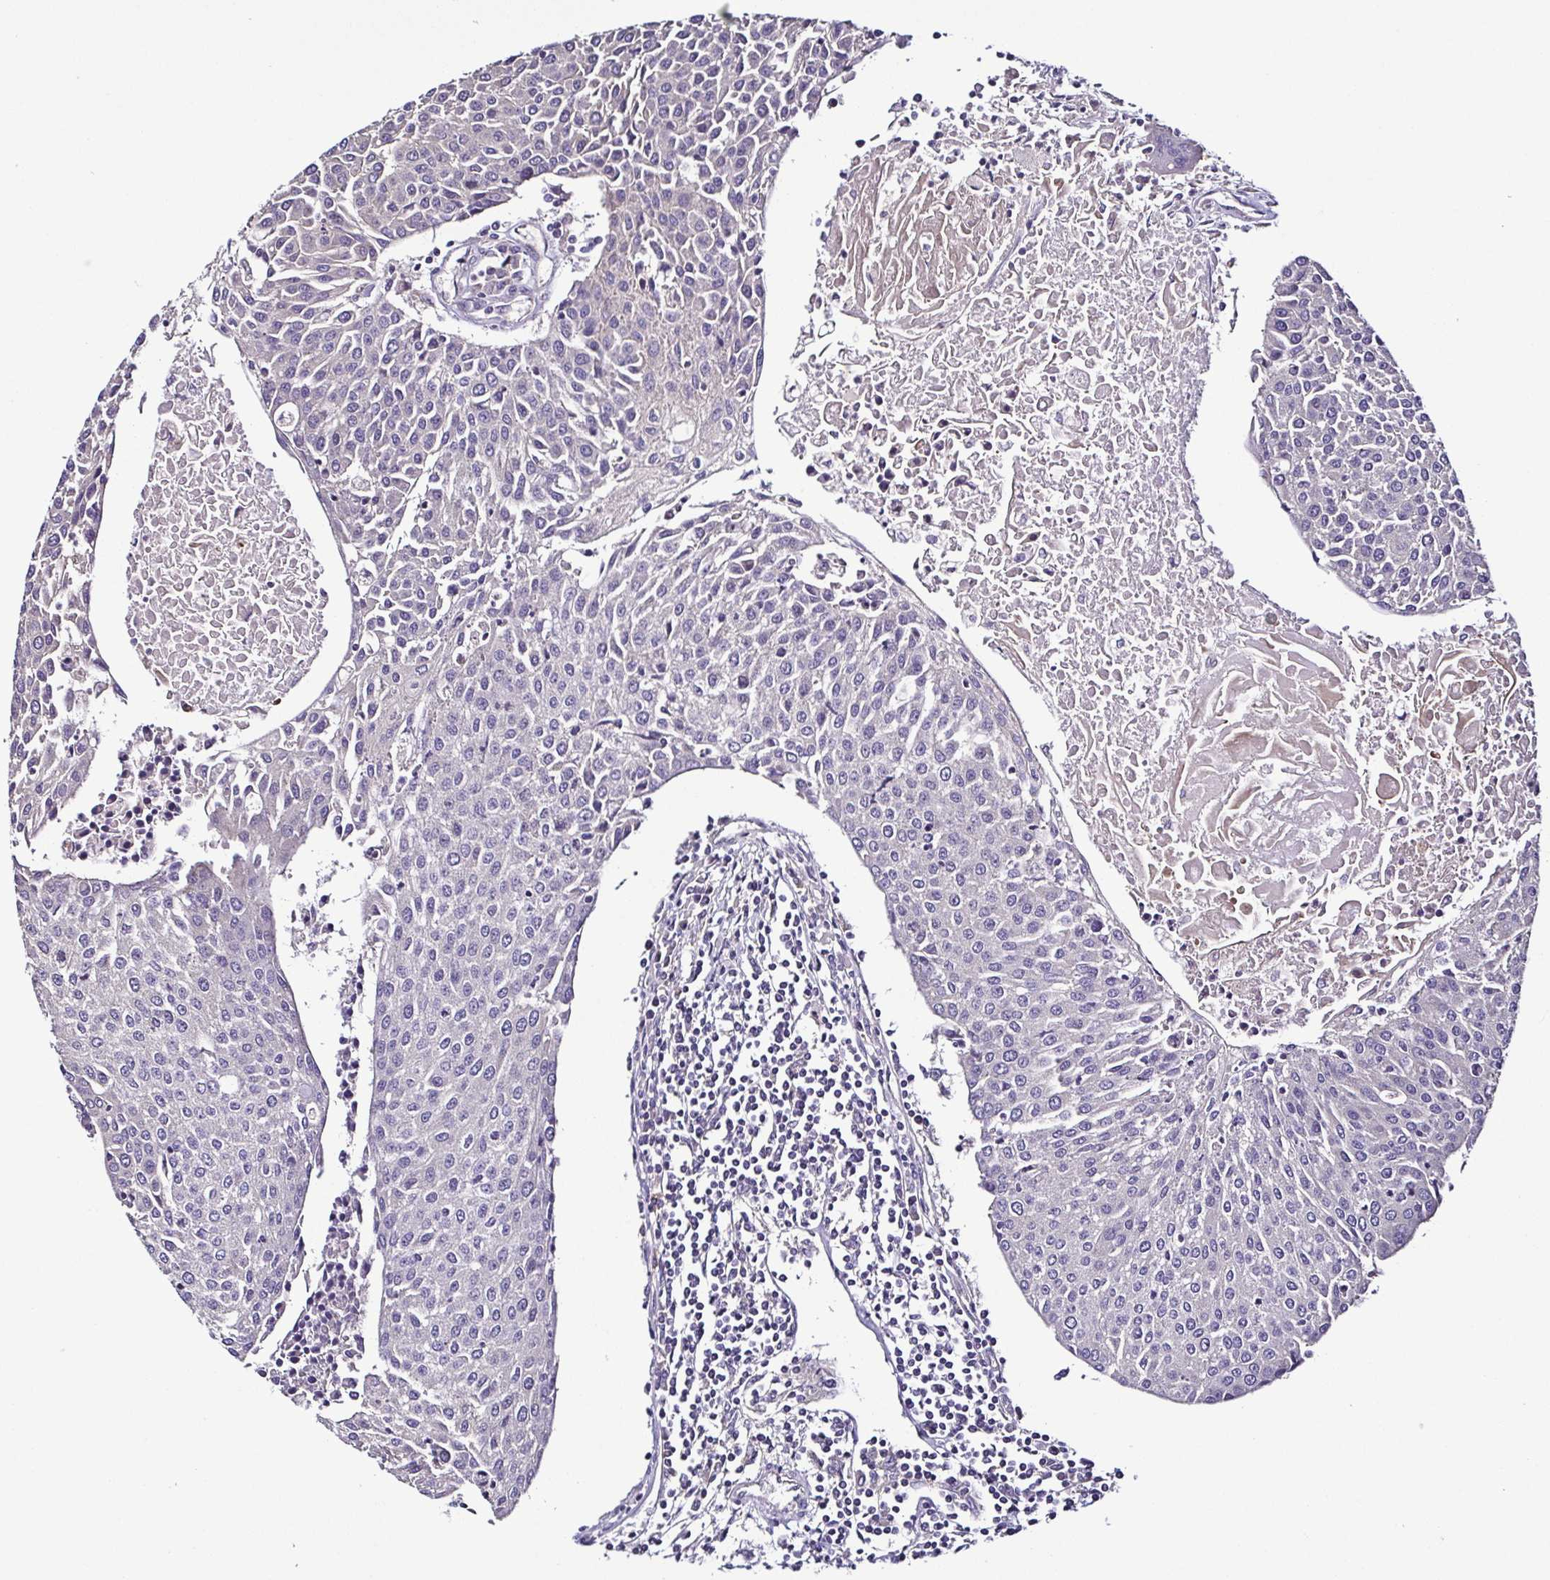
{"staining": {"intensity": "negative", "quantity": "none", "location": "none"}, "tissue": "urothelial cancer", "cell_type": "Tumor cells", "image_type": "cancer", "snomed": [{"axis": "morphology", "description": "Urothelial carcinoma, High grade"}, {"axis": "topography", "description": "Urinary bladder"}], "caption": "Immunohistochemistry image of neoplastic tissue: urothelial cancer stained with DAB reveals no significant protein positivity in tumor cells.", "gene": "LMOD2", "patient": {"sex": "female", "age": 85}}